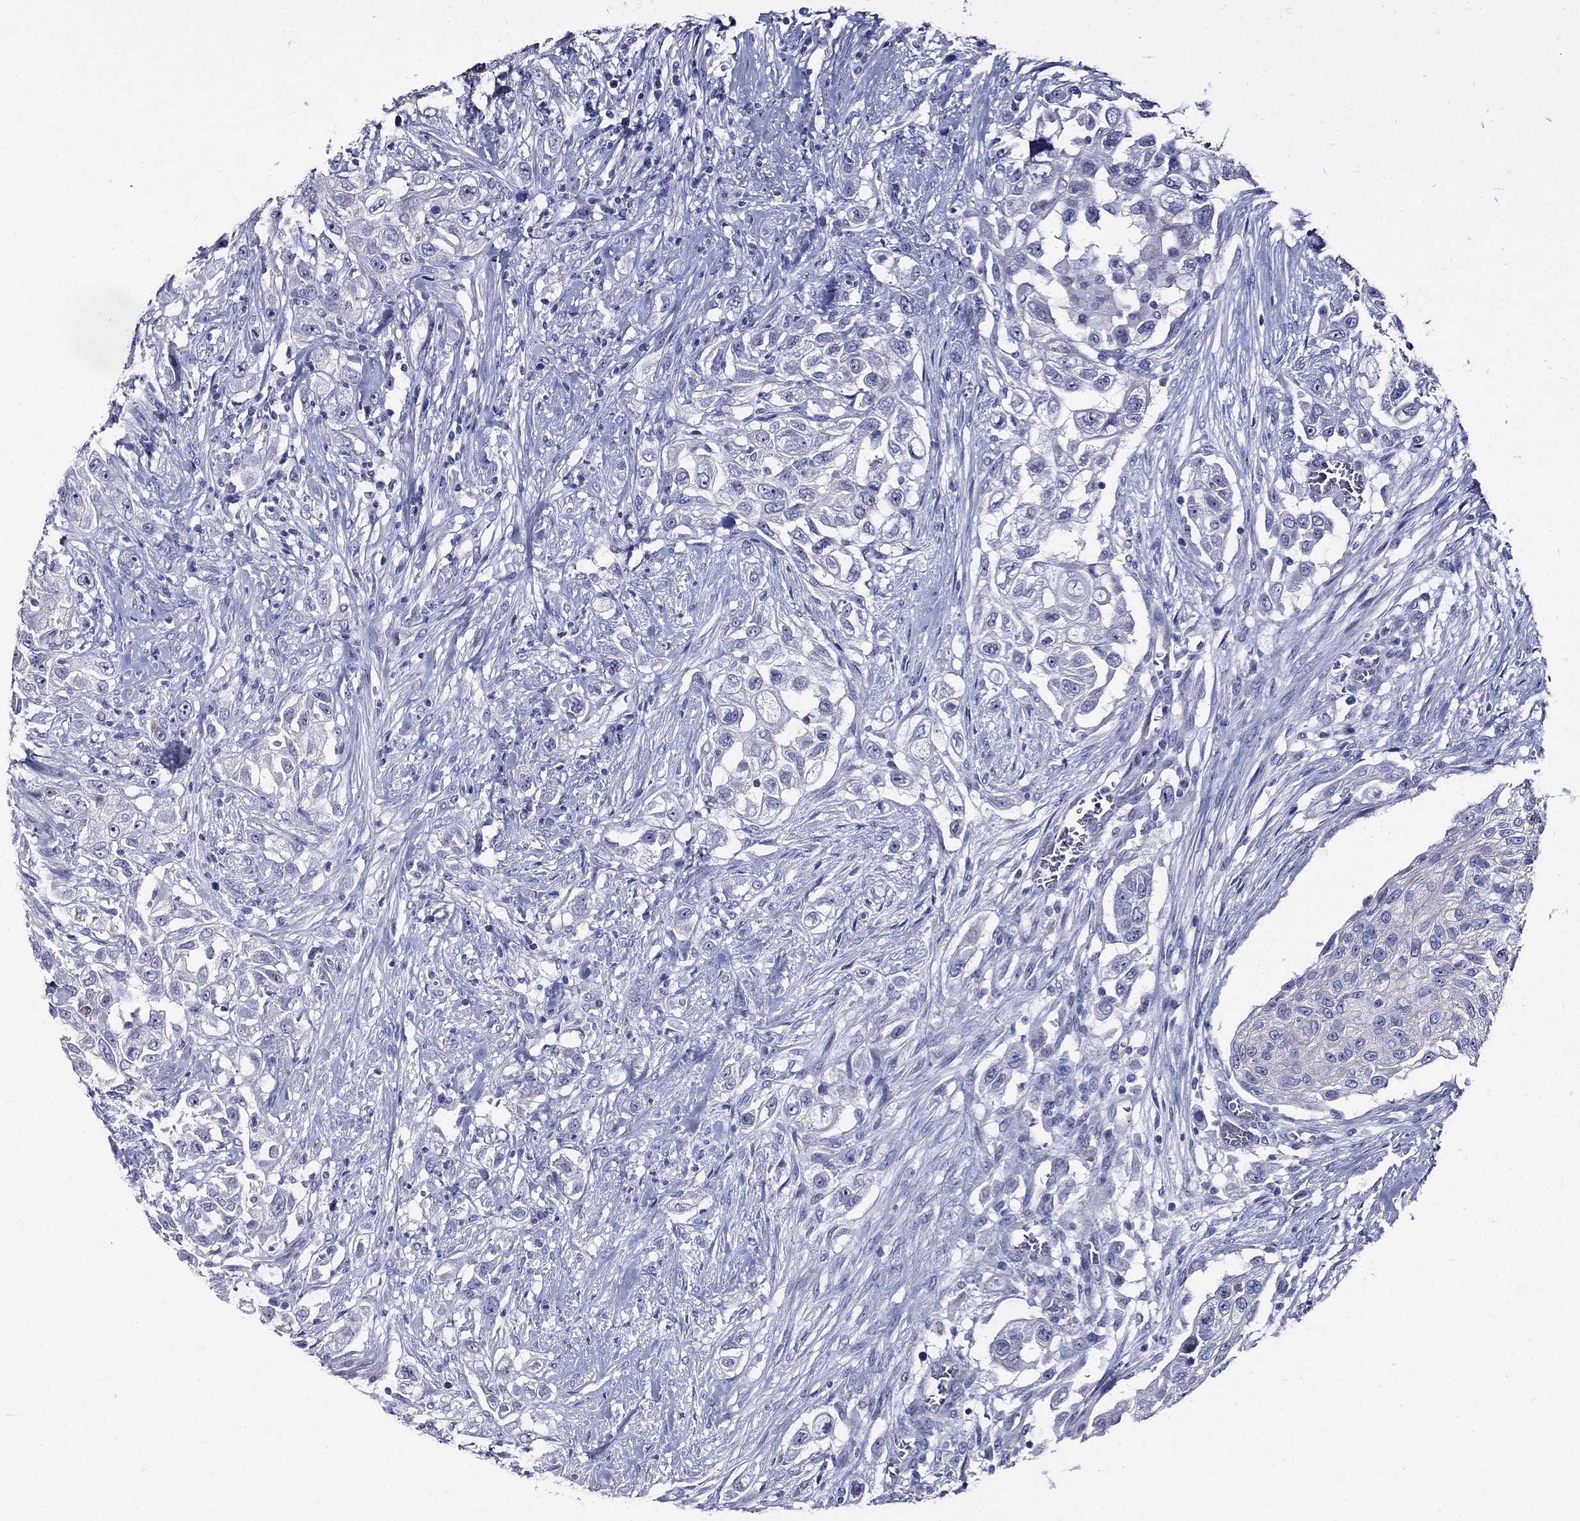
{"staining": {"intensity": "negative", "quantity": "none", "location": "none"}, "tissue": "urothelial cancer", "cell_type": "Tumor cells", "image_type": "cancer", "snomed": [{"axis": "morphology", "description": "Urothelial carcinoma, High grade"}, {"axis": "topography", "description": "Urinary bladder"}], "caption": "This is an immunohistochemistry micrograph of human urothelial carcinoma (high-grade). There is no positivity in tumor cells.", "gene": "GUCA1A", "patient": {"sex": "female", "age": 56}}